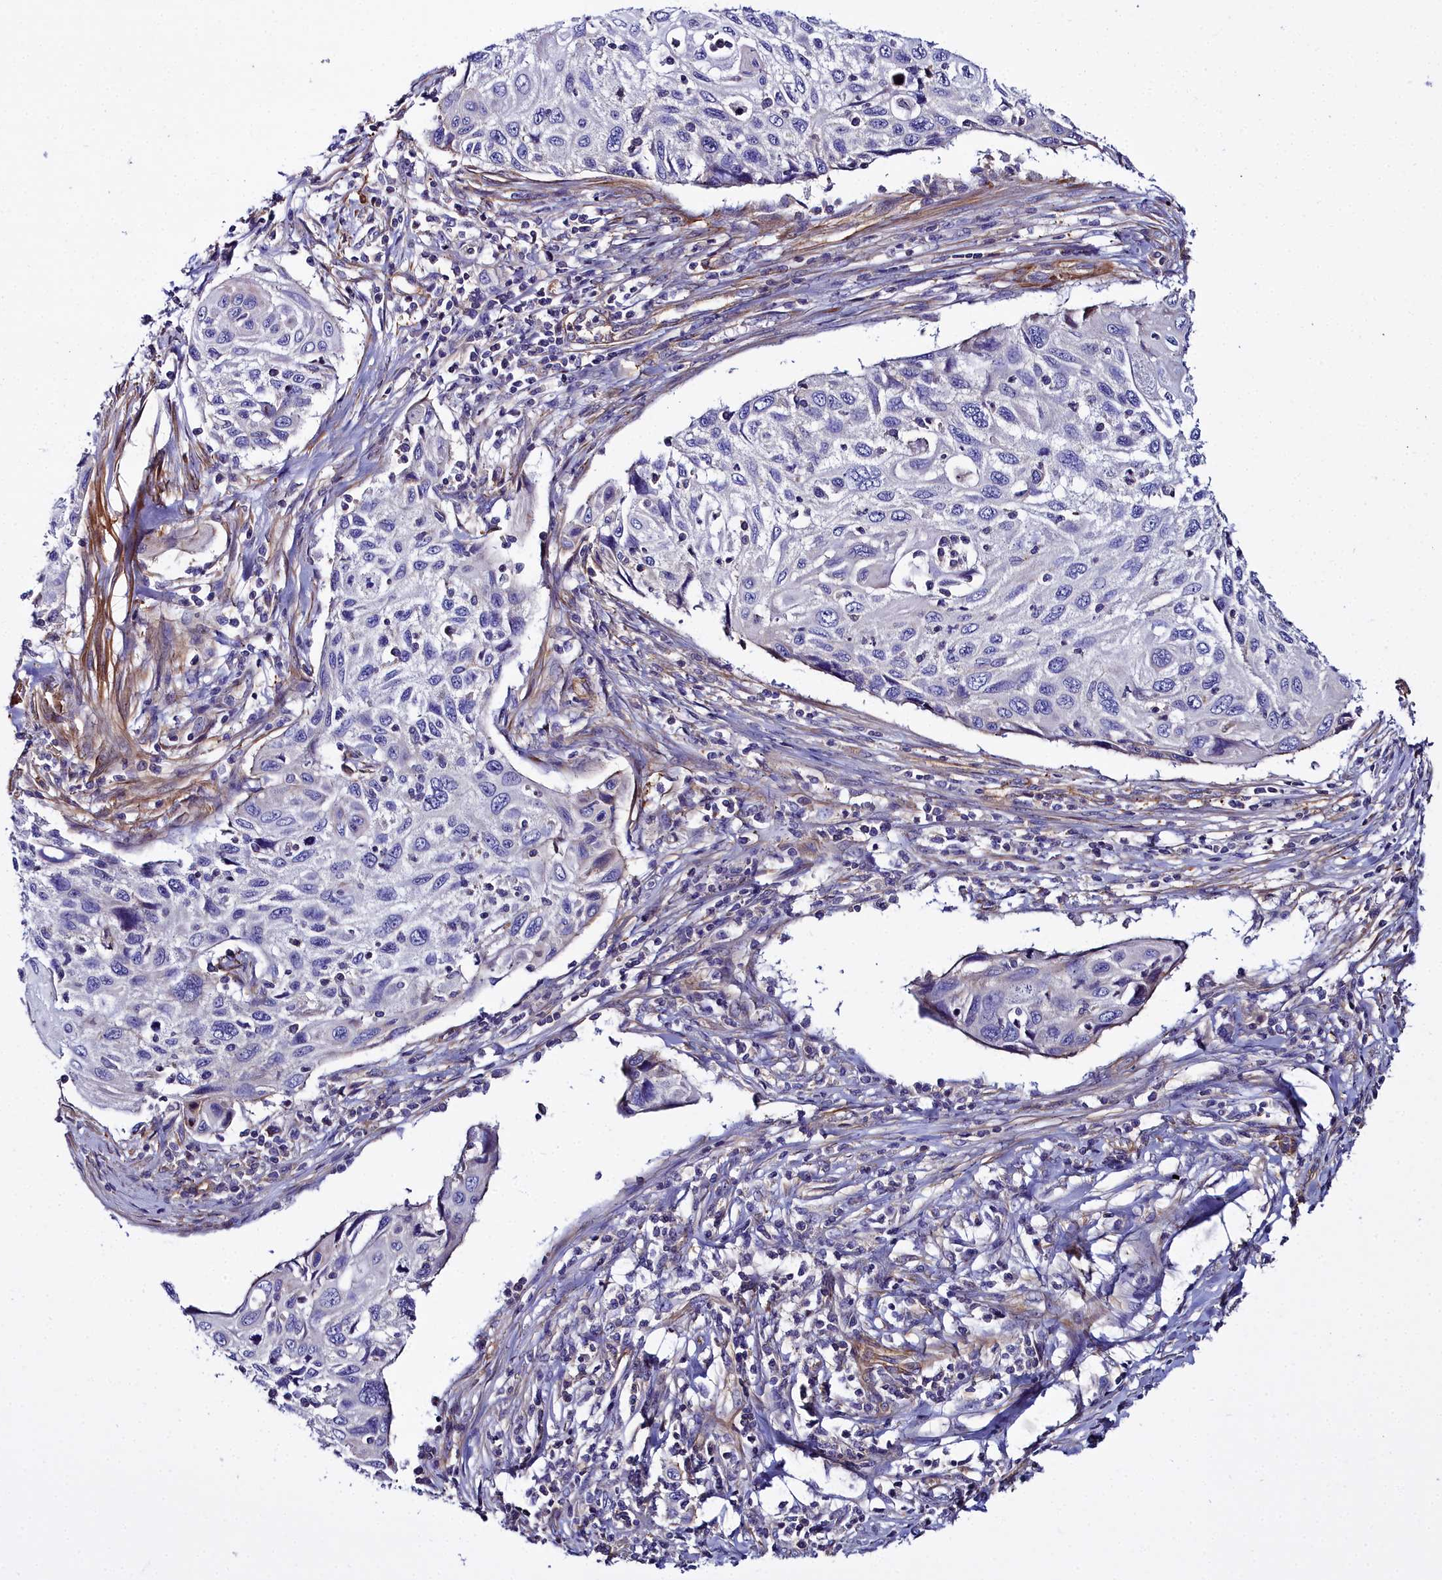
{"staining": {"intensity": "negative", "quantity": "none", "location": "none"}, "tissue": "cervical cancer", "cell_type": "Tumor cells", "image_type": "cancer", "snomed": [{"axis": "morphology", "description": "Squamous cell carcinoma, NOS"}, {"axis": "topography", "description": "Cervix"}], "caption": "Tumor cells are negative for protein expression in human cervical cancer (squamous cell carcinoma).", "gene": "FADS3", "patient": {"sex": "female", "age": 70}}